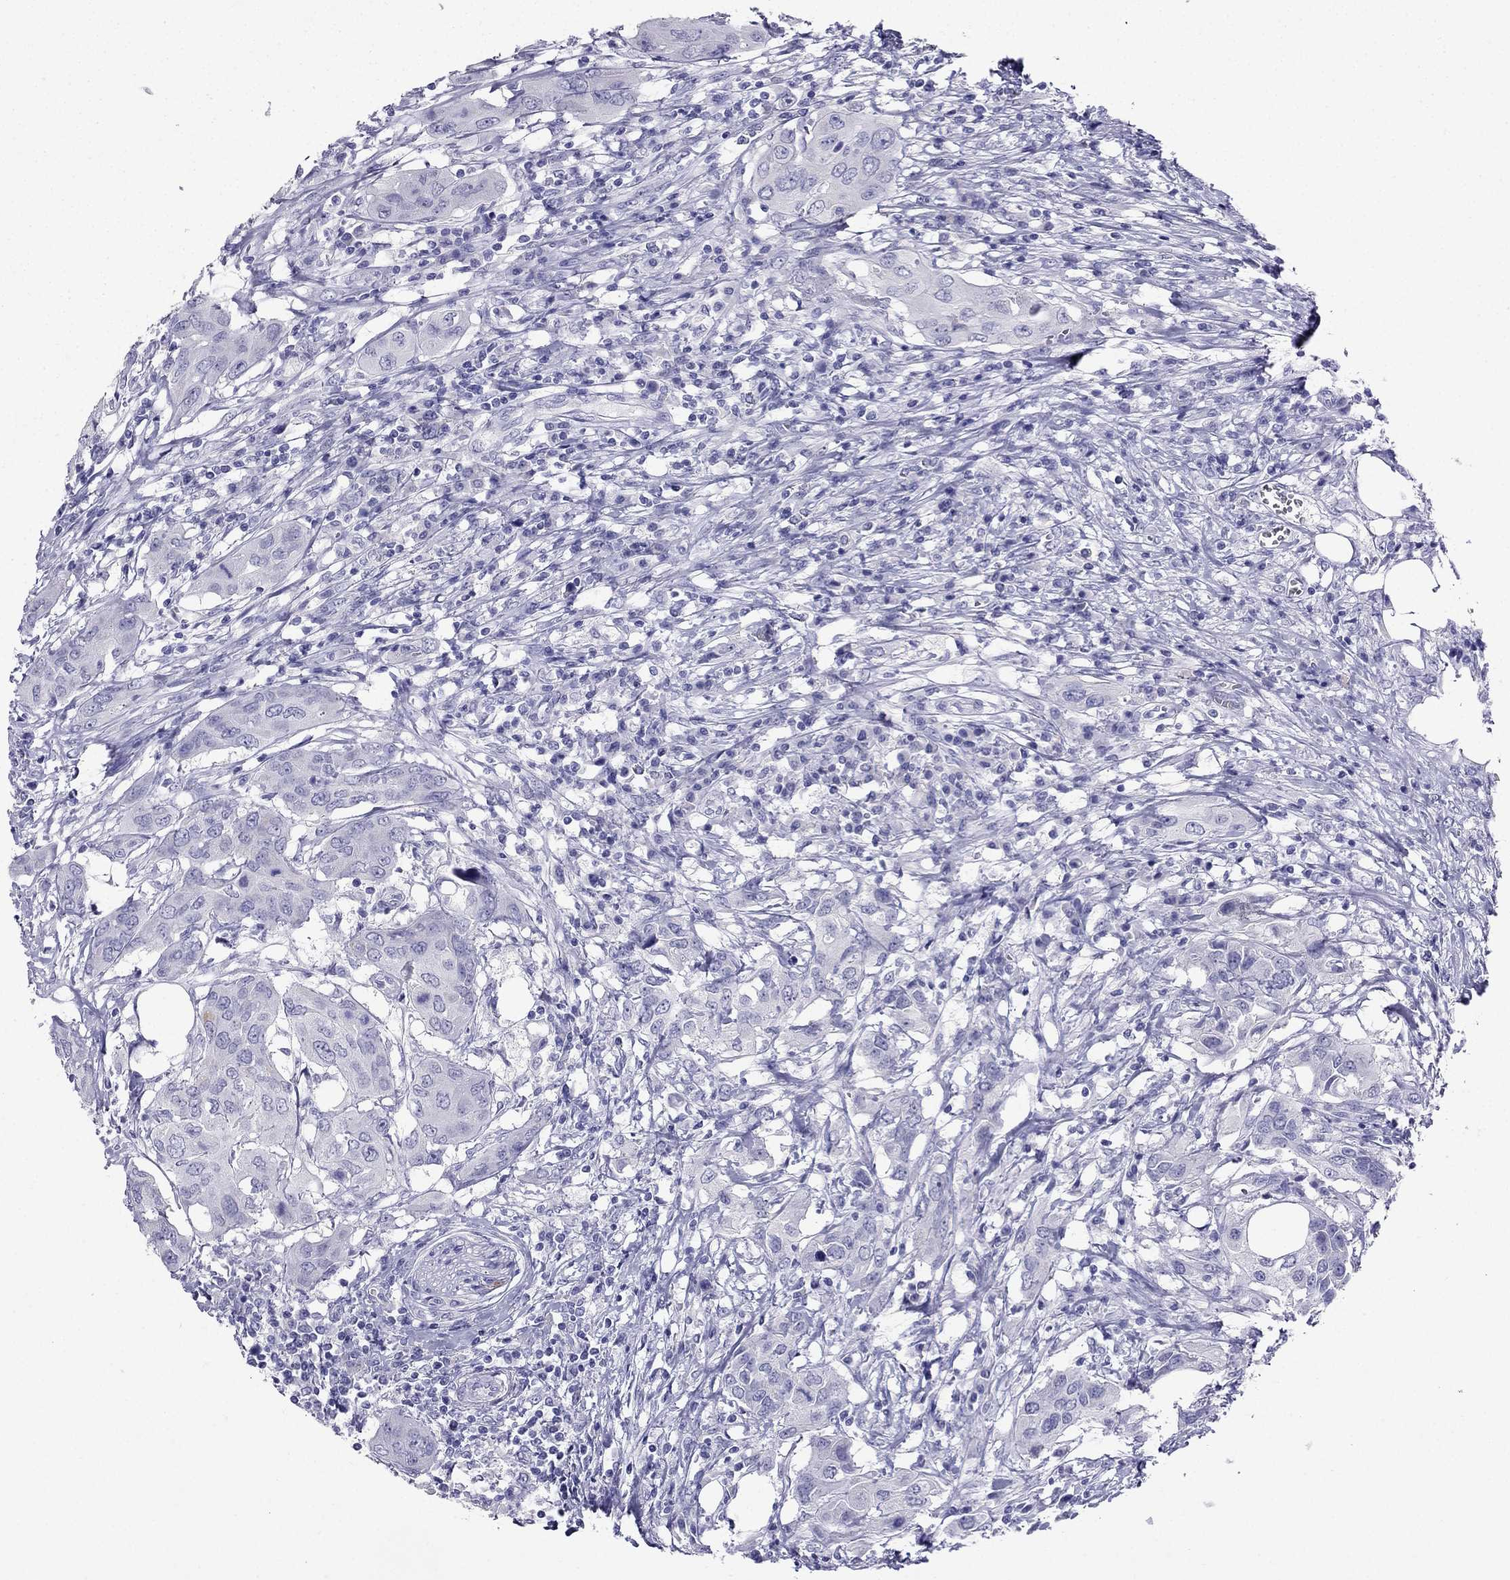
{"staining": {"intensity": "negative", "quantity": "none", "location": "none"}, "tissue": "urothelial cancer", "cell_type": "Tumor cells", "image_type": "cancer", "snomed": [{"axis": "morphology", "description": "Urothelial carcinoma, NOS"}, {"axis": "morphology", "description": "Urothelial carcinoma, High grade"}, {"axis": "topography", "description": "Urinary bladder"}], "caption": "There is no significant expression in tumor cells of transitional cell carcinoma. (Brightfield microscopy of DAB (3,3'-diaminobenzidine) immunohistochemistry (IHC) at high magnification).", "gene": "NPTX1", "patient": {"sex": "male", "age": 63}}